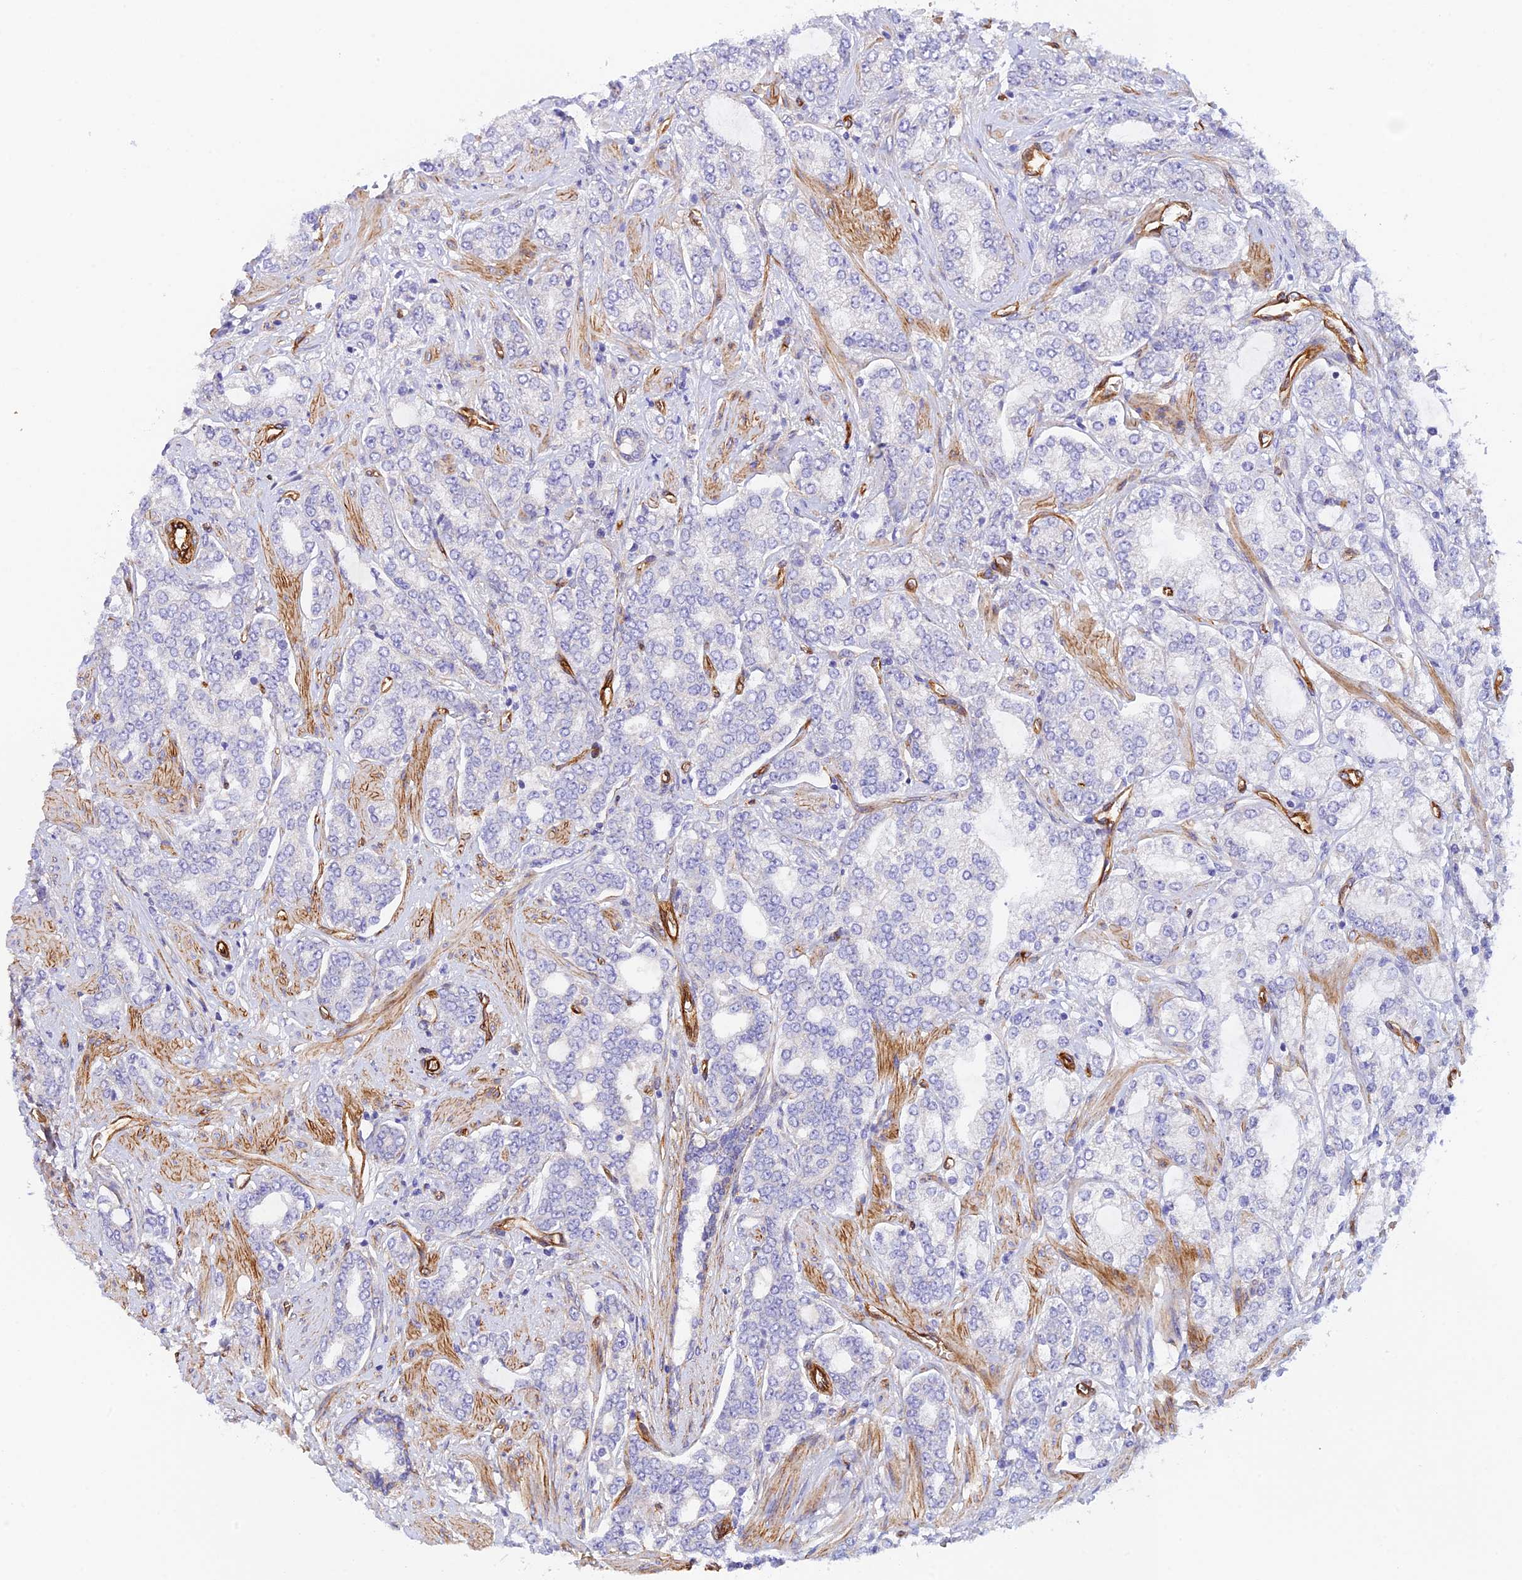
{"staining": {"intensity": "negative", "quantity": "none", "location": "none"}, "tissue": "prostate cancer", "cell_type": "Tumor cells", "image_type": "cancer", "snomed": [{"axis": "morphology", "description": "Adenocarcinoma, High grade"}, {"axis": "topography", "description": "Prostate"}], "caption": "An image of human prostate high-grade adenocarcinoma is negative for staining in tumor cells.", "gene": "MYO9A", "patient": {"sex": "male", "age": 64}}